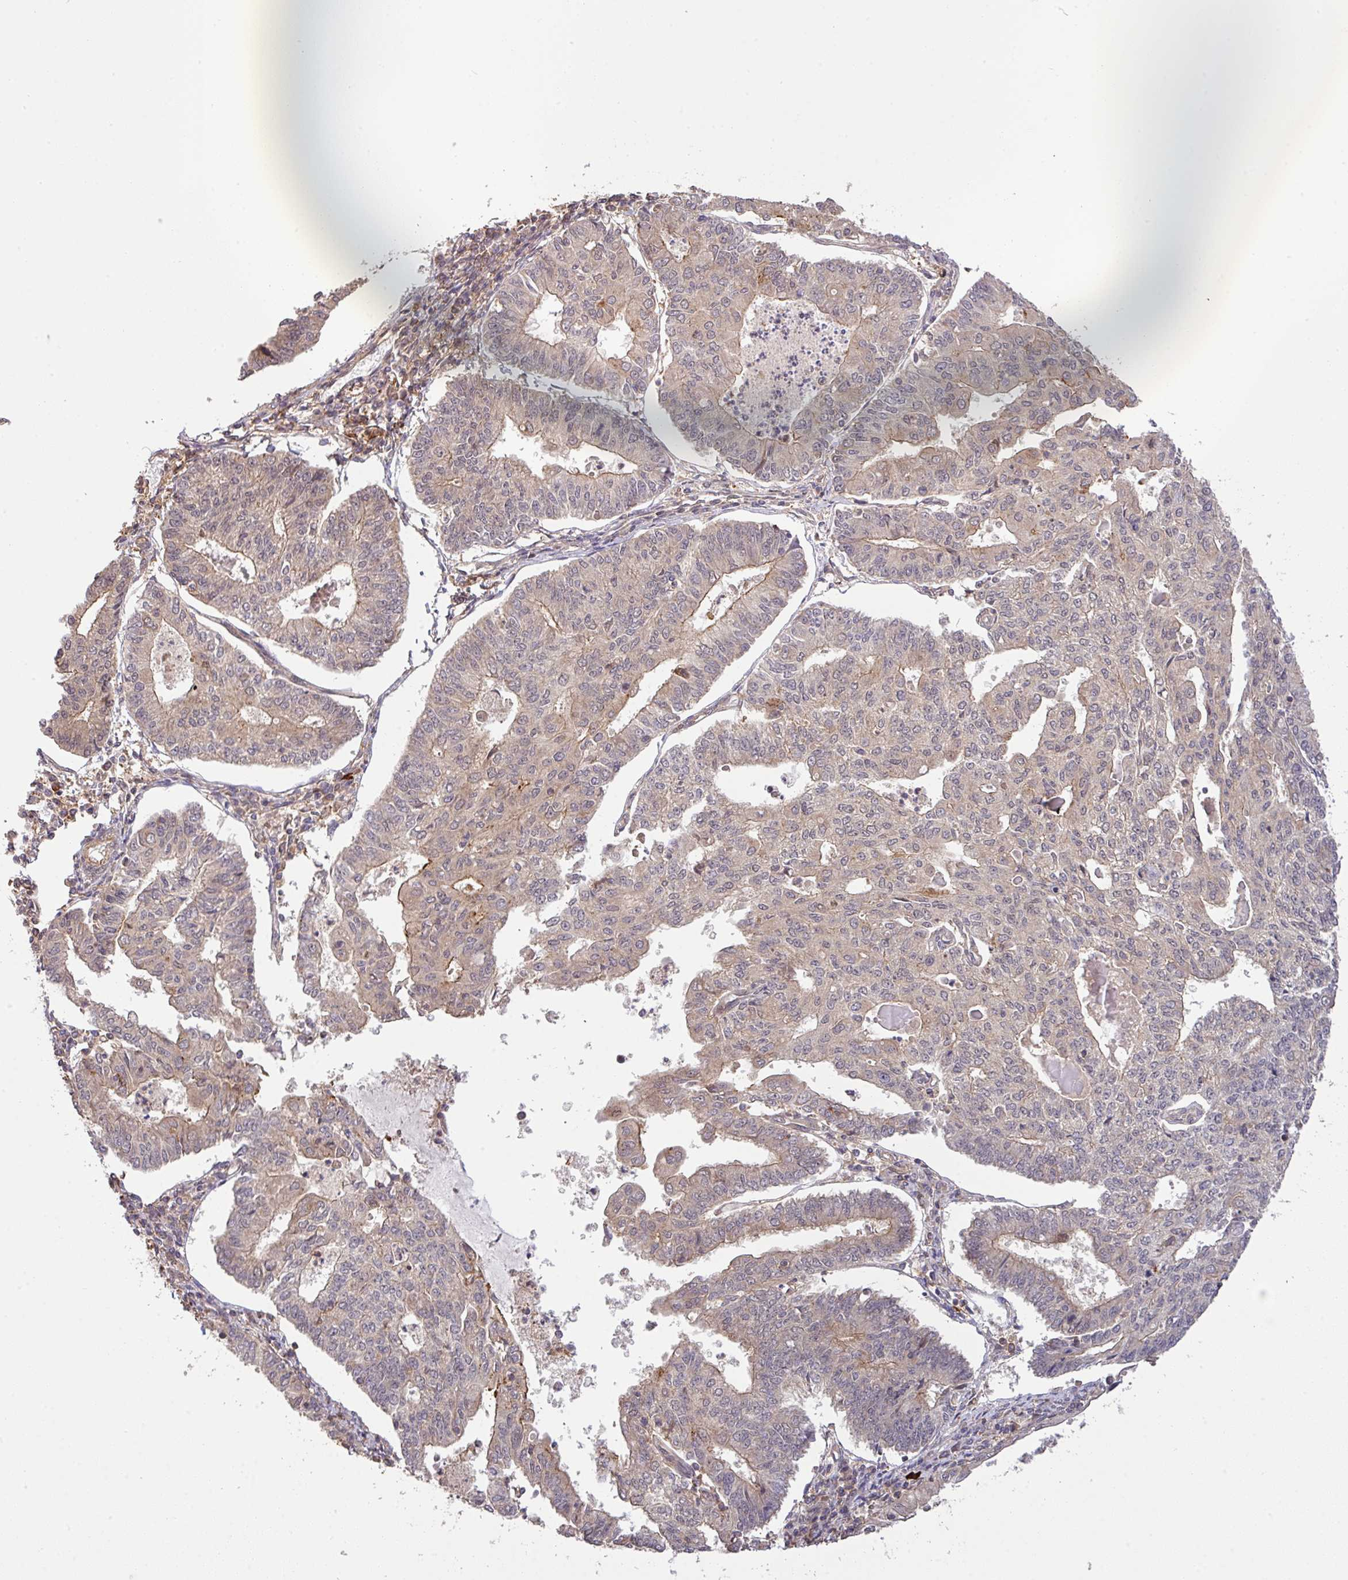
{"staining": {"intensity": "moderate", "quantity": "<25%", "location": "cytoplasmic/membranous"}, "tissue": "endometrial cancer", "cell_type": "Tumor cells", "image_type": "cancer", "snomed": [{"axis": "morphology", "description": "Adenocarcinoma, NOS"}, {"axis": "topography", "description": "Endometrium"}], "caption": "Immunohistochemical staining of human endometrial cancer (adenocarcinoma) reveals moderate cytoplasmic/membranous protein positivity in approximately <25% of tumor cells.", "gene": "ARPIN", "patient": {"sex": "female", "age": 56}}